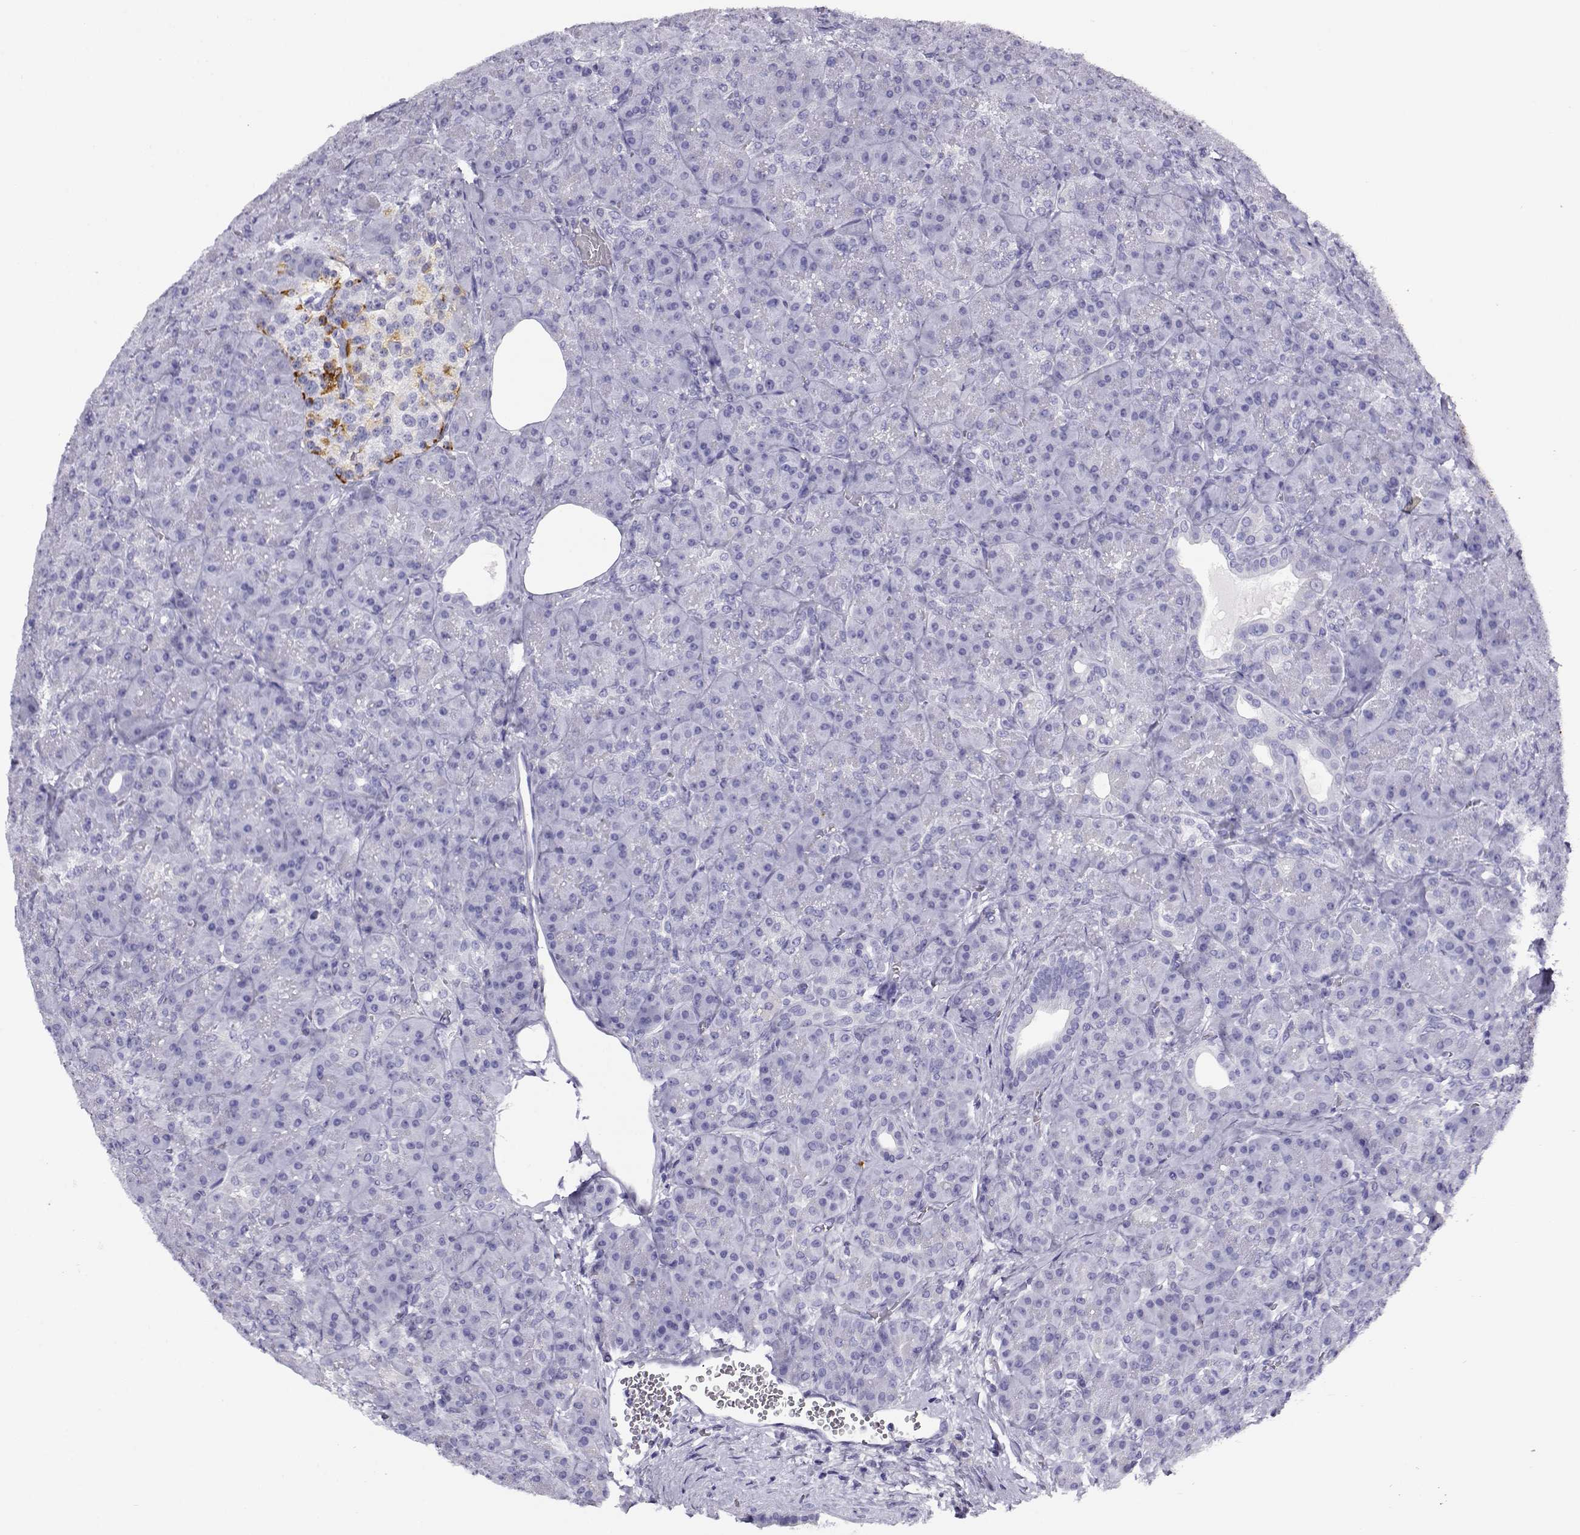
{"staining": {"intensity": "negative", "quantity": "none", "location": "none"}, "tissue": "pancreas", "cell_type": "Exocrine glandular cells", "image_type": "normal", "snomed": [{"axis": "morphology", "description": "Normal tissue, NOS"}, {"axis": "topography", "description": "Pancreas"}], "caption": "Immunohistochemistry micrograph of normal pancreas: human pancreas stained with DAB (3,3'-diaminobenzidine) displays no significant protein positivity in exocrine glandular cells.", "gene": "RHOXF2B", "patient": {"sex": "male", "age": 57}}